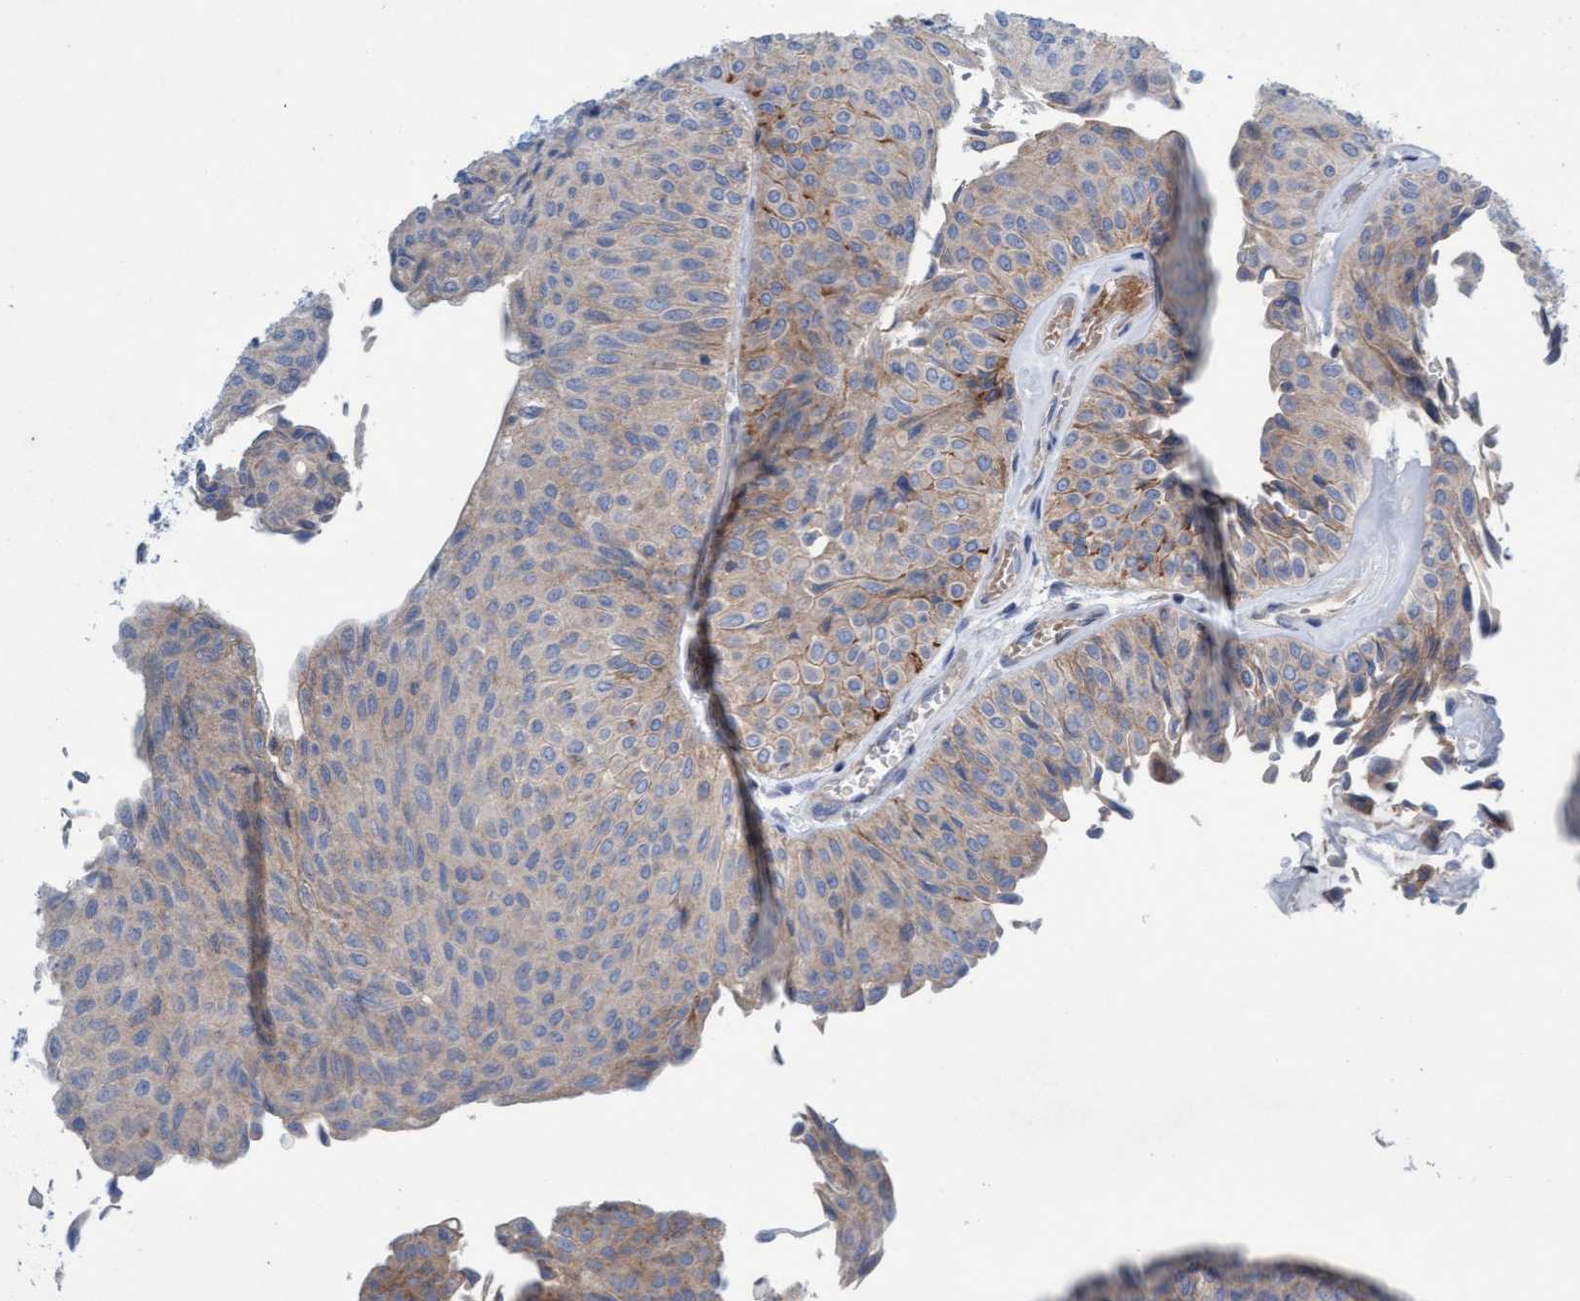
{"staining": {"intensity": "weak", "quantity": ">75%", "location": "cytoplasmic/membranous"}, "tissue": "urothelial cancer", "cell_type": "Tumor cells", "image_type": "cancer", "snomed": [{"axis": "morphology", "description": "Urothelial carcinoma, Low grade"}, {"axis": "topography", "description": "Urinary bladder"}], "caption": "Weak cytoplasmic/membranous staining is appreciated in approximately >75% of tumor cells in low-grade urothelial carcinoma. (brown staining indicates protein expression, while blue staining denotes nuclei).", "gene": "SIGIRR", "patient": {"sex": "male", "age": 78}}